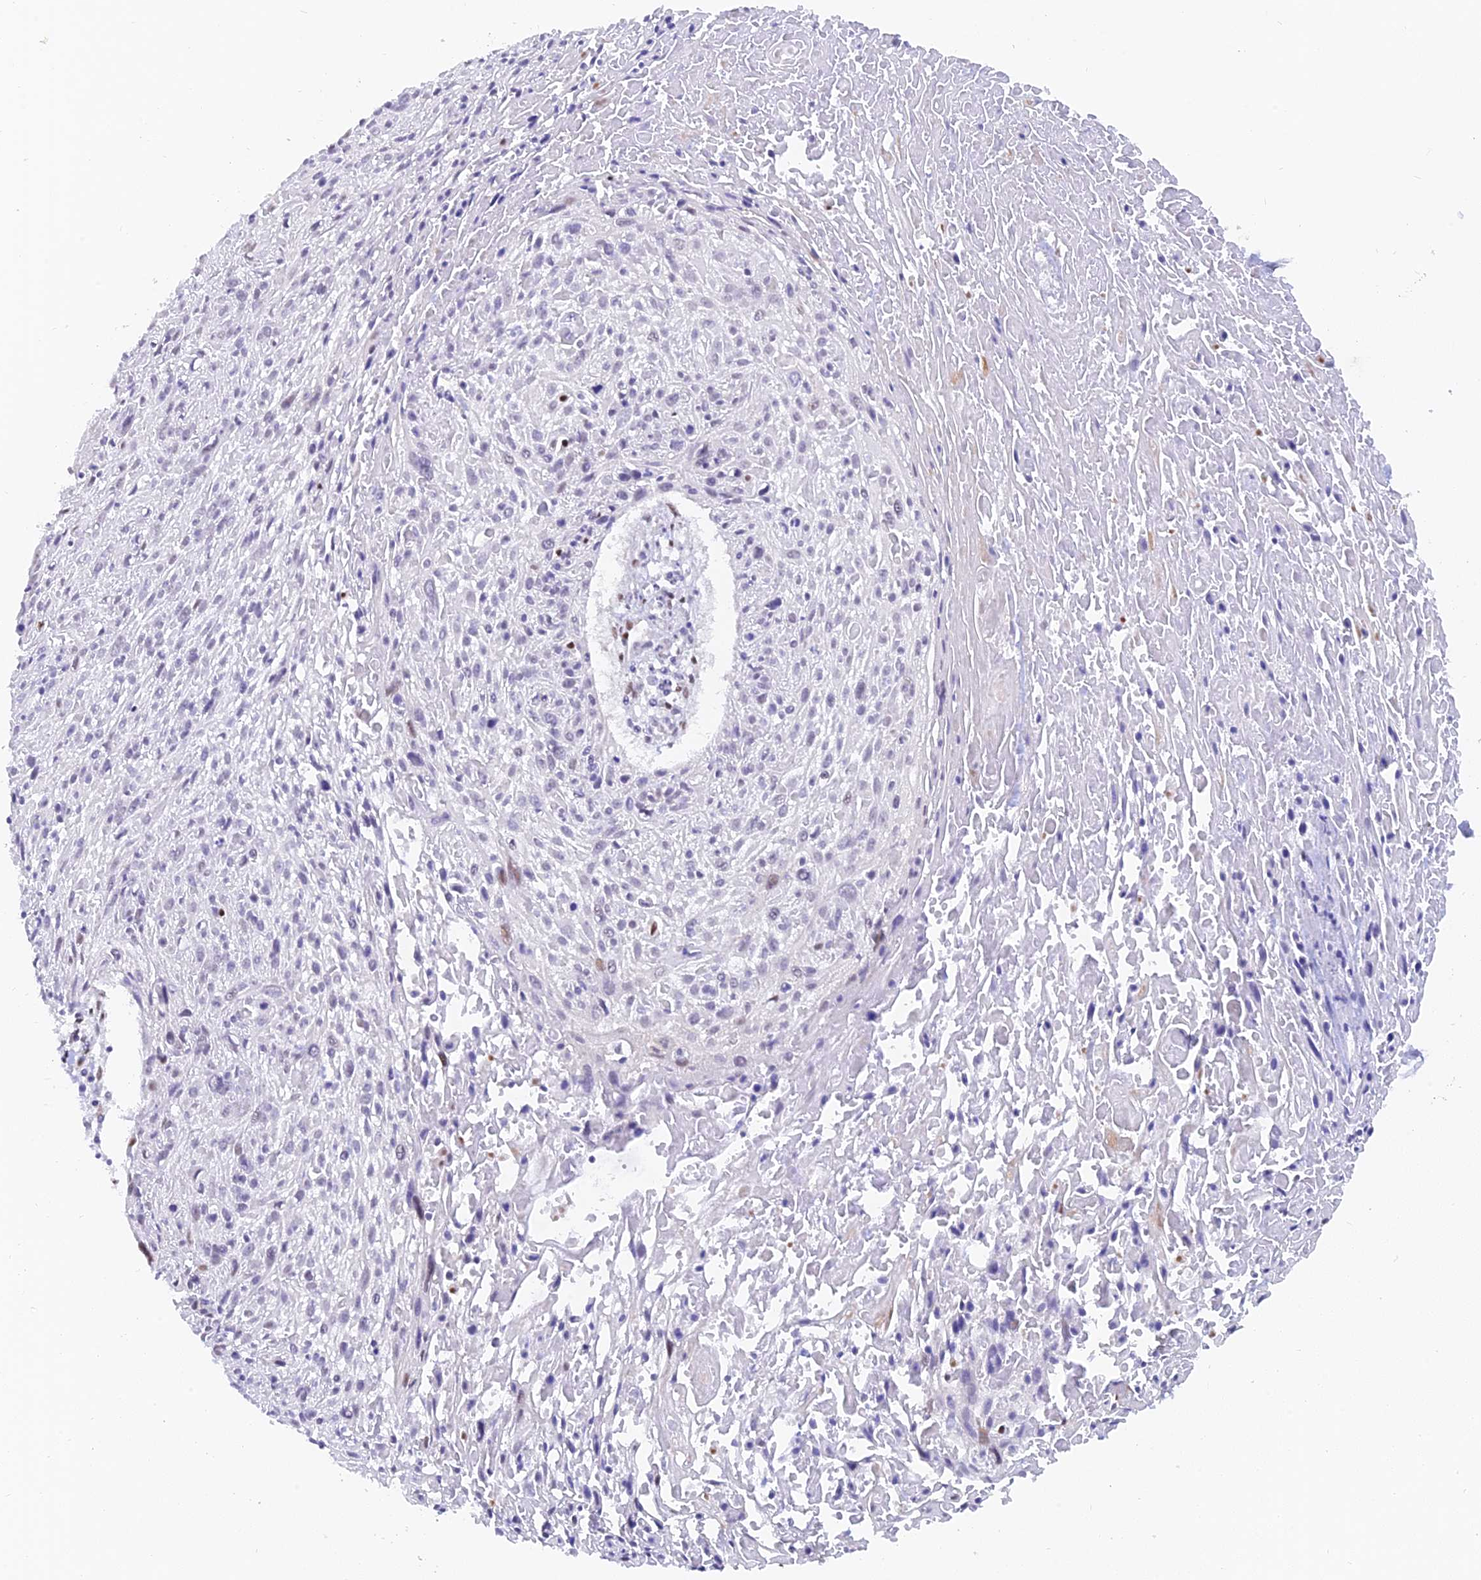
{"staining": {"intensity": "negative", "quantity": "none", "location": "none"}, "tissue": "cervical cancer", "cell_type": "Tumor cells", "image_type": "cancer", "snomed": [{"axis": "morphology", "description": "Squamous cell carcinoma, NOS"}, {"axis": "topography", "description": "Cervix"}], "caption": "Micrograph shows no protein positivity in tumor cells of cervical squamous cell carcinoma tissue. Nuclei are stained in blue.", "gene": "DPY30", "patient": {"sex": "female", "age": 51}}